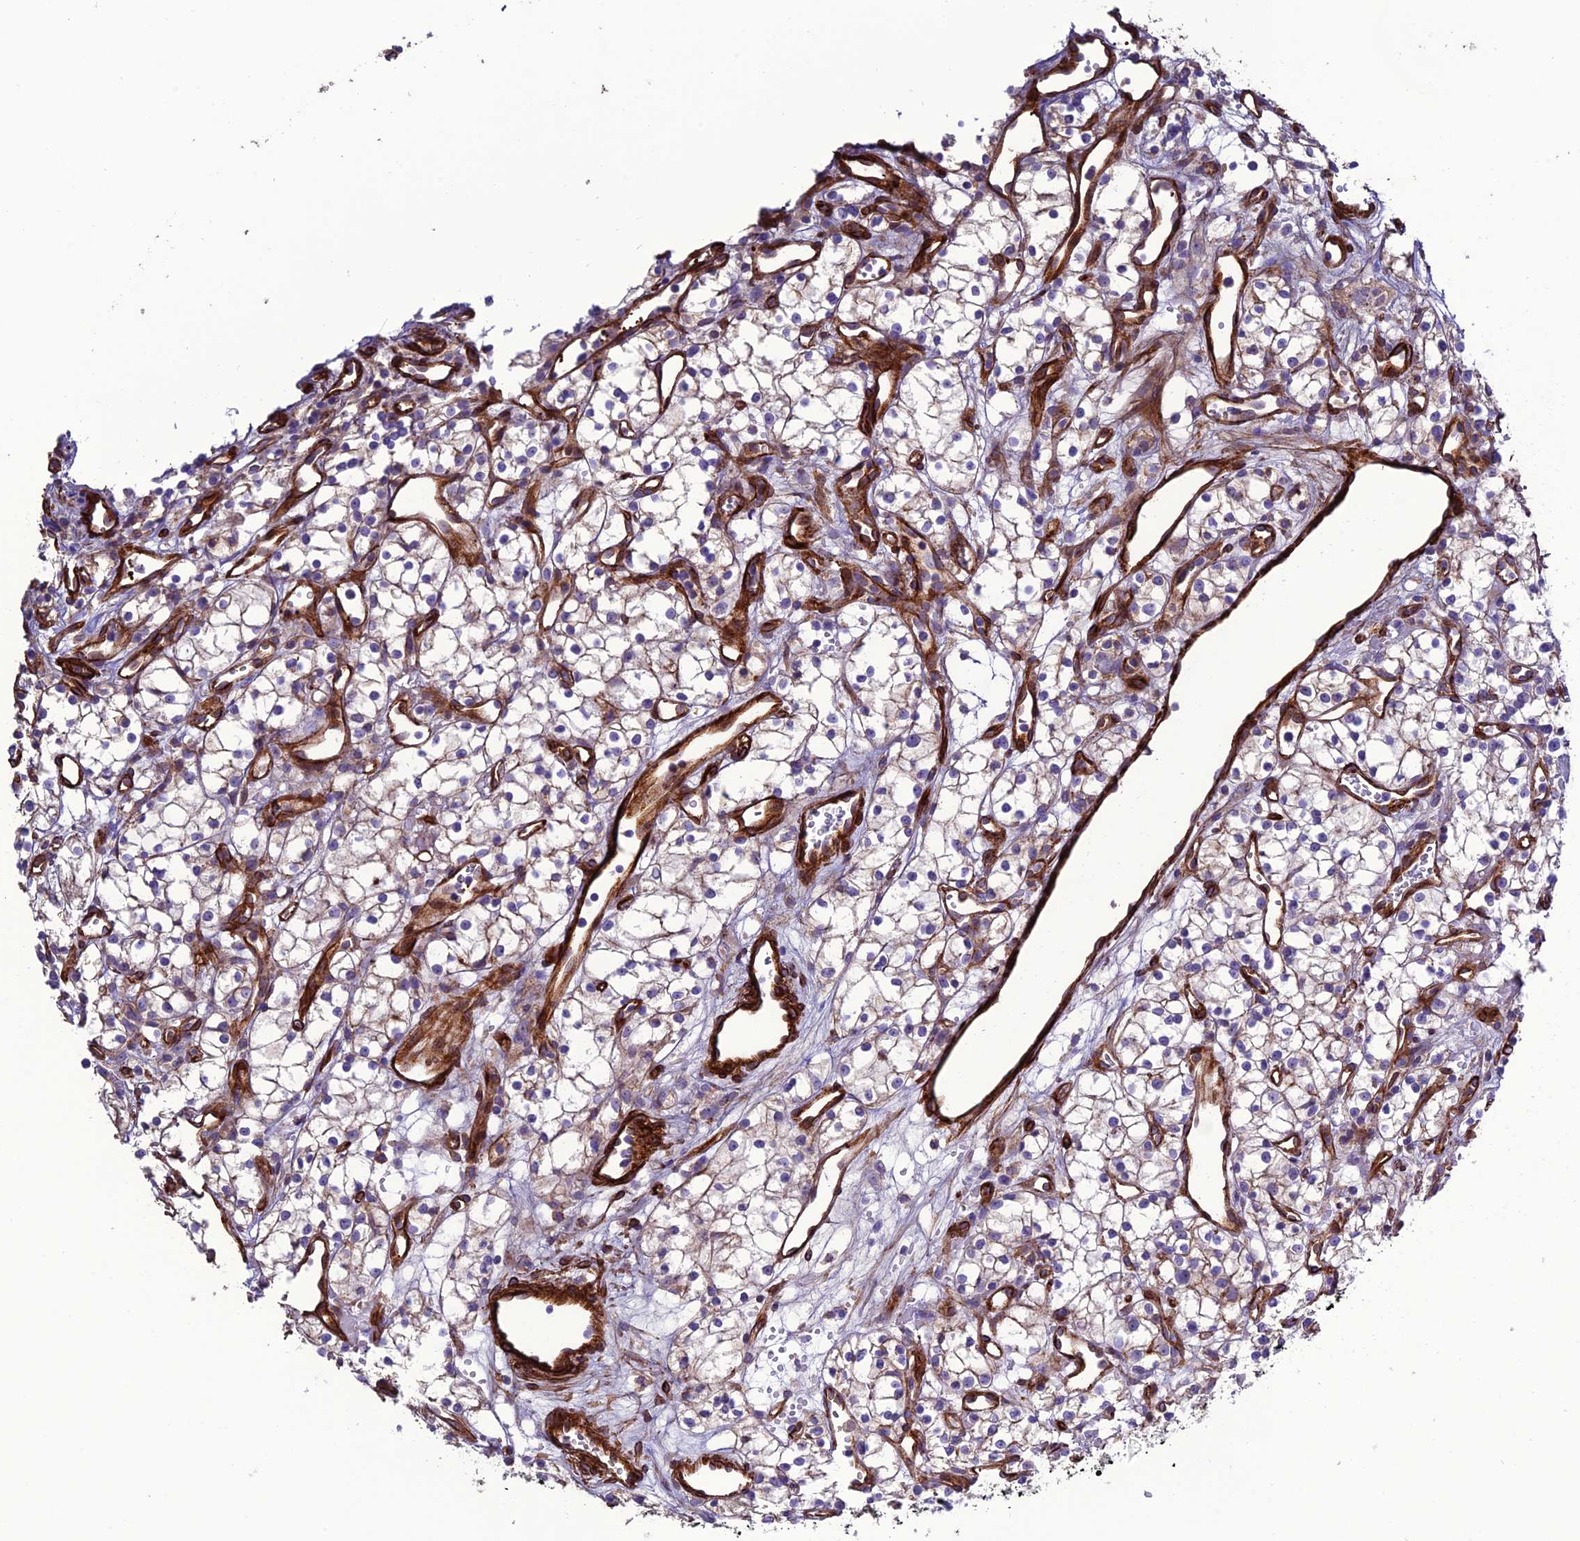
{"staining": {"intensity": "negative", "quantity": "none", "location": "none"}, "tissue": "renal cancer", "cell_type": "Tumor cells", "image_type": "cancer", "snomed": [{"axis": "morphology", "description": "Adenocarcinoma, NOS"}, {"axis": "topography", "description": "Kidney"}], "caption": "Immunohistochemical staining of human renal adenocarcinoma demonstrates no significant positivity in tumor cells. (Brightfield microscopy of DAB (3,3'-diaminobenzidine) immunohistochemistry at high magnification).", "gene": "REX1BD", "patient": {"sex": "male", "age": 59}}